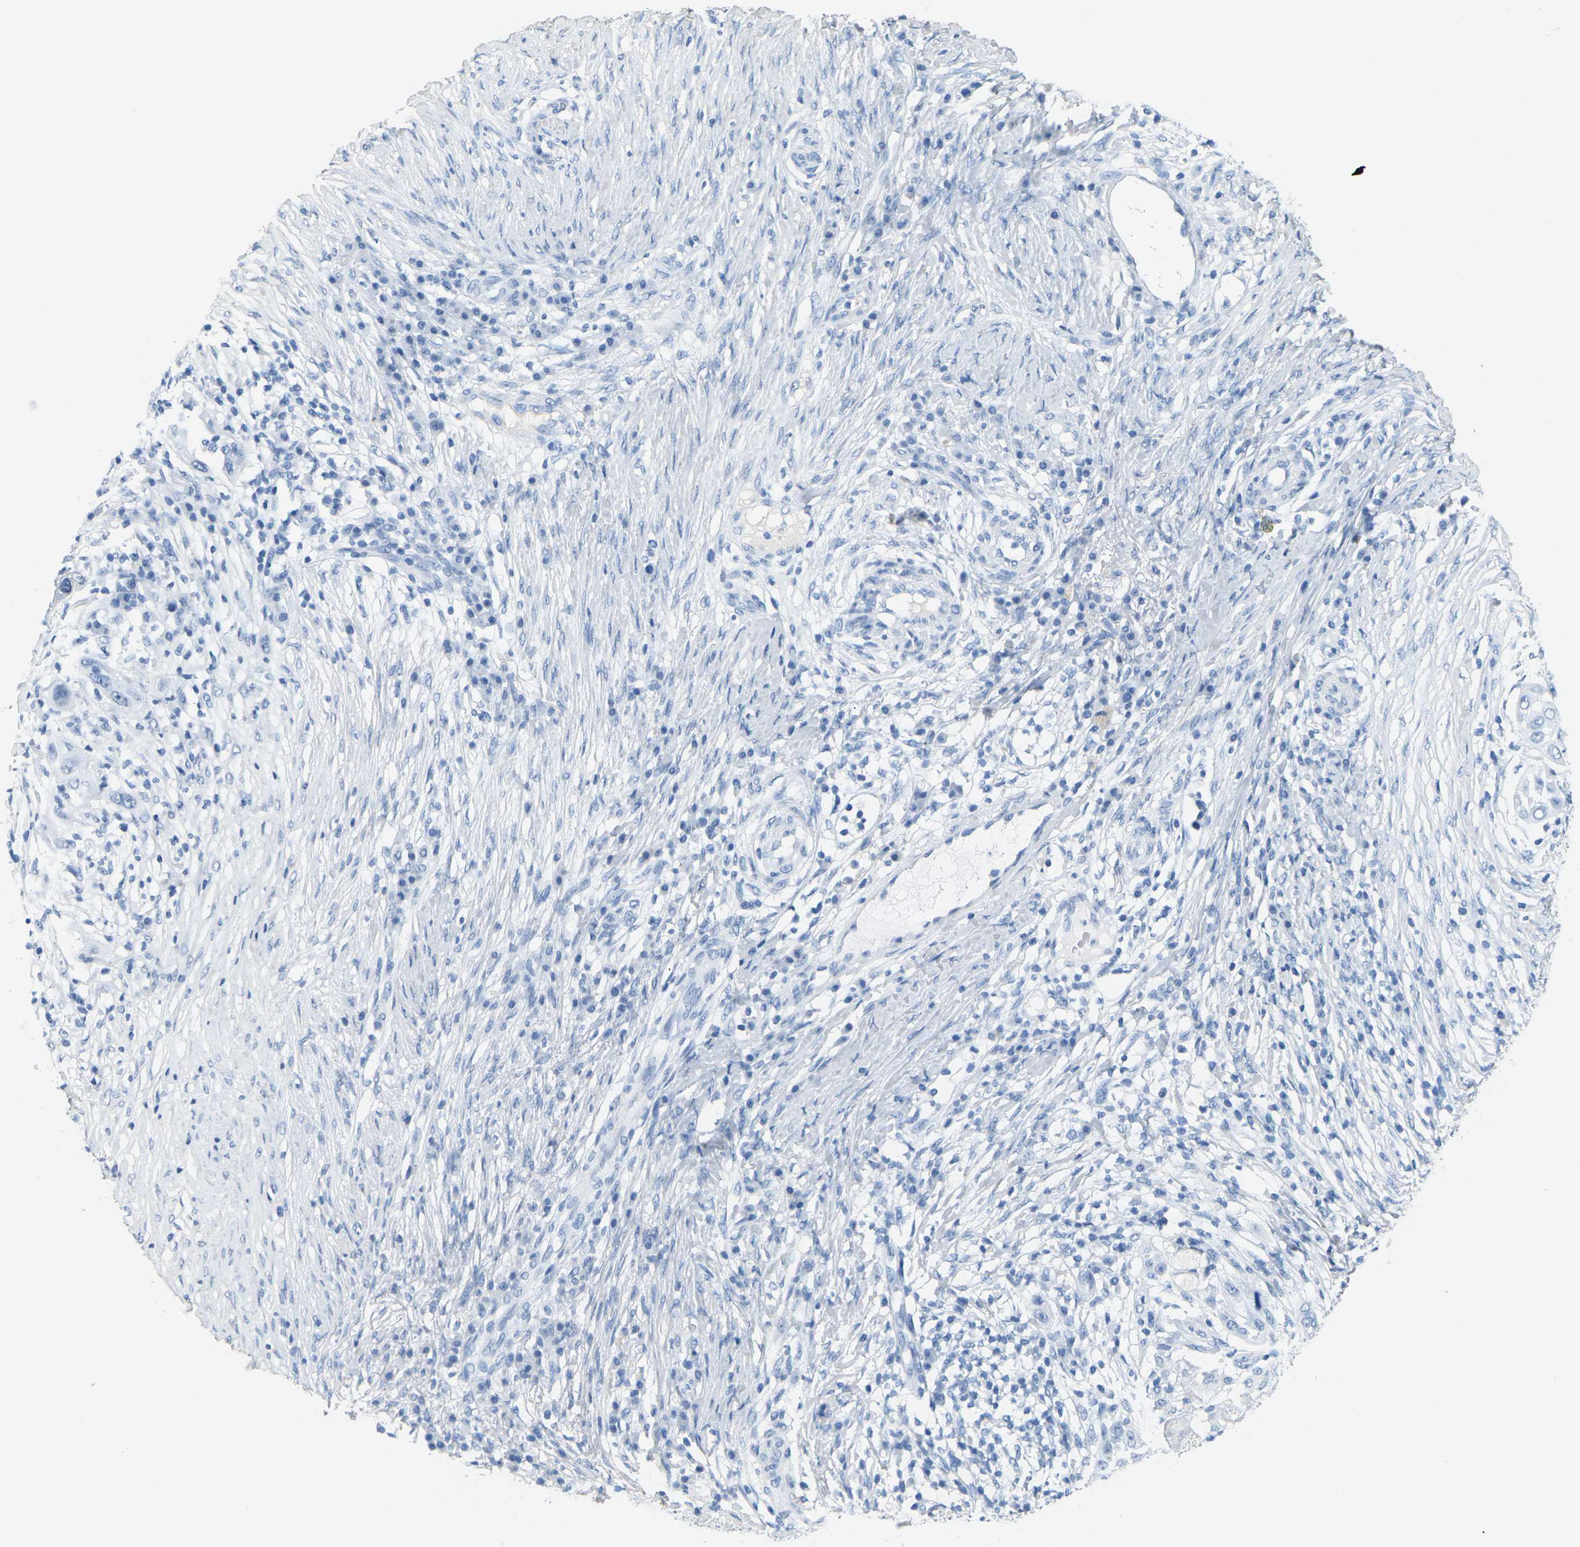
{"staining": {"intensity": "negative", "quantity": "none", "location": "none"}, "tissue": "skin cancer", "cell_type": "Tumor cells", "image_type": "cancer", "snomed": [{"axis": "morphology", "description": "Squamous cell carcinoma, NOS"}, {"axis": "topography", "description": "Skin"}], "caption": "This is a photomicrograph of immunohistochemistry staining of skin squamous cell carcinoma, which shows no positivity in tumor cells.", "gene": "CTAG1A", "patient": {"sex": "female", "age": 44}}